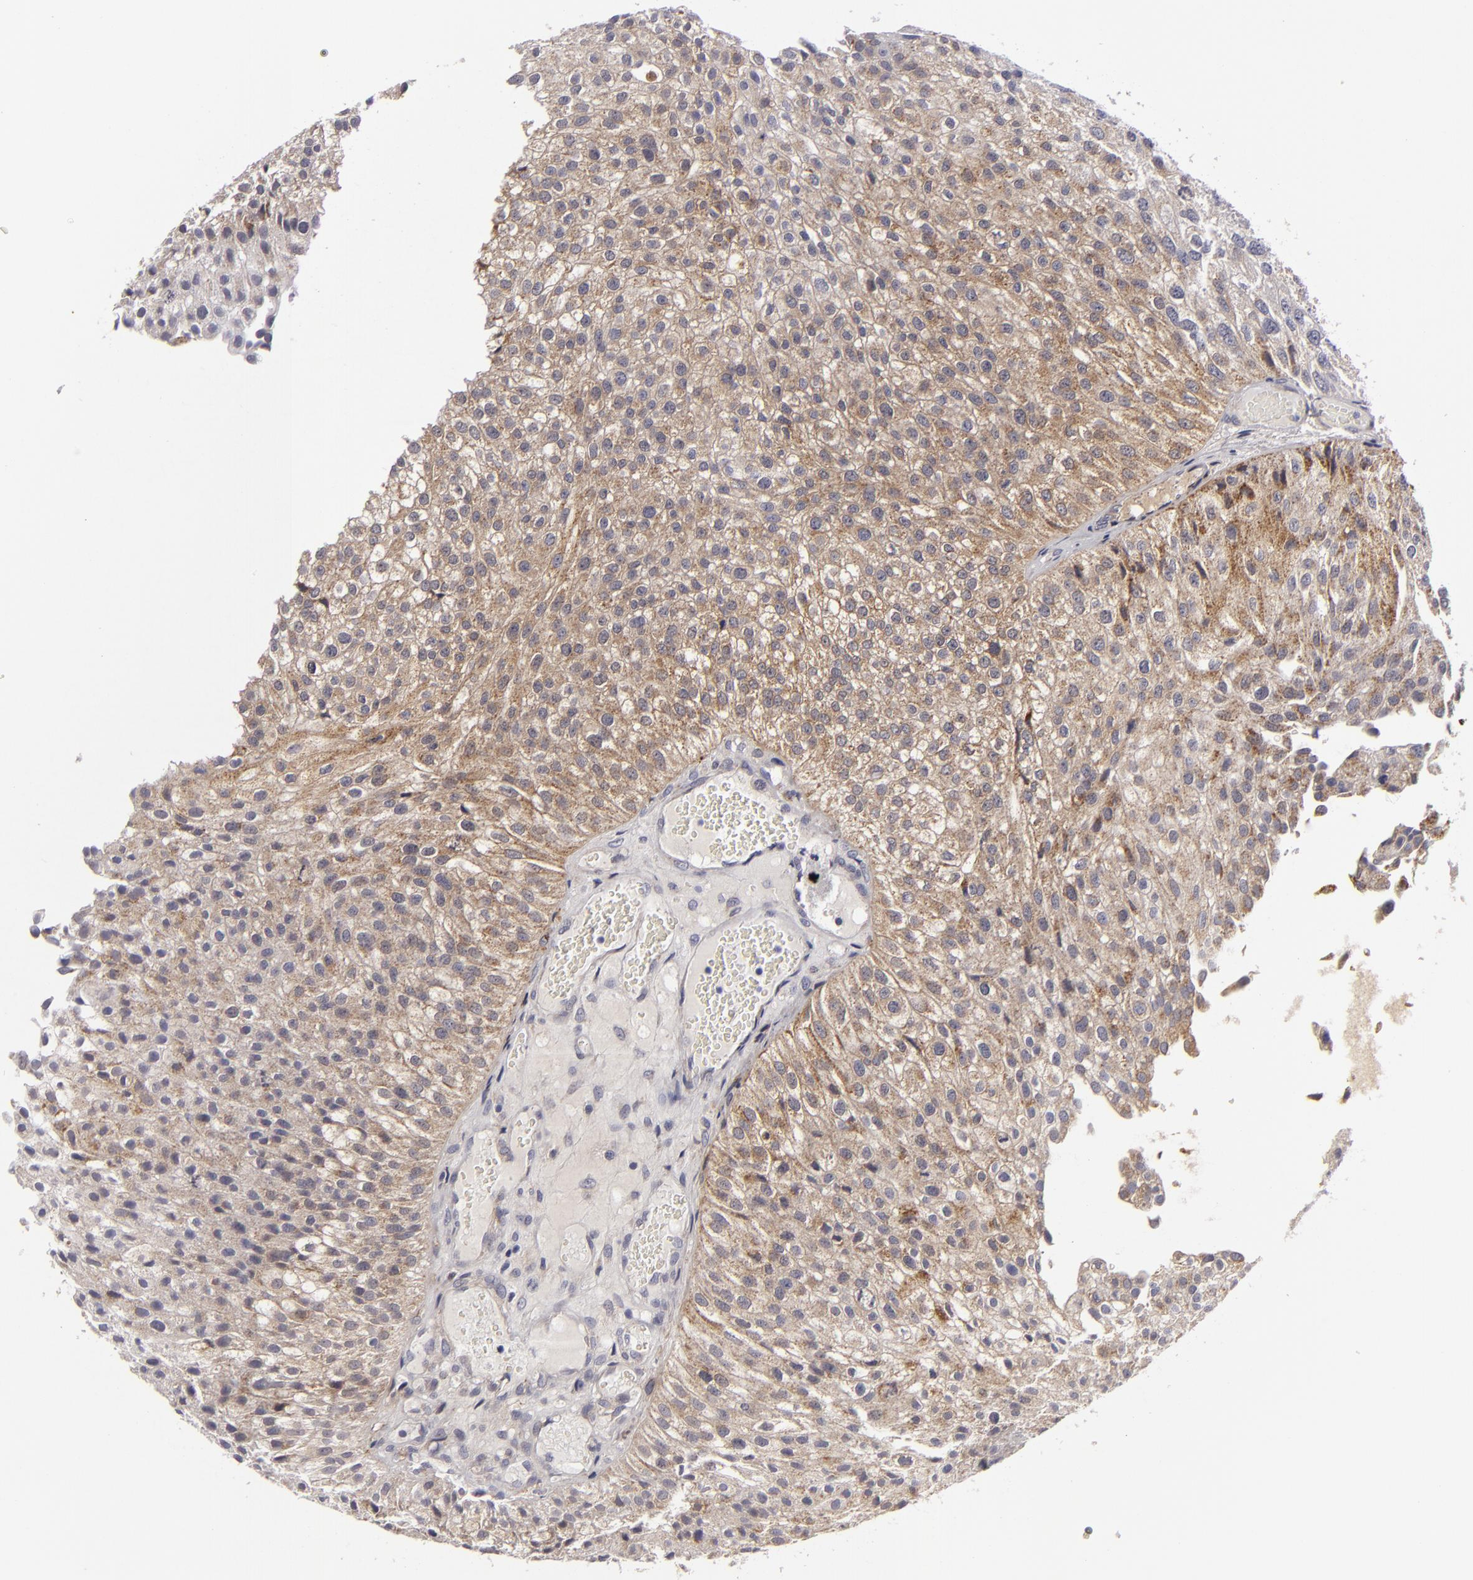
{"staining": {"intensity": "weak", "quantity": ">75%", "location": "cytoplasmic/membranous"}, "tissue": "urothelial cancer", "cell_type": "Tumor cells", "image_type": "cancer", "snomed": [{"axis": "morphology", "description": "Urothelial carcinoma, Low grade"}, {"axis": "topography", "description": "Urinary bladder"}], "caption": "Tumor cells display low levels of weak cytoplasmic/membranous positivity in about >75% of cells in urothelial carcinoma (low-grade).", "gene": "ALCAM", "patient": {"sex": "female", "age": 89}}